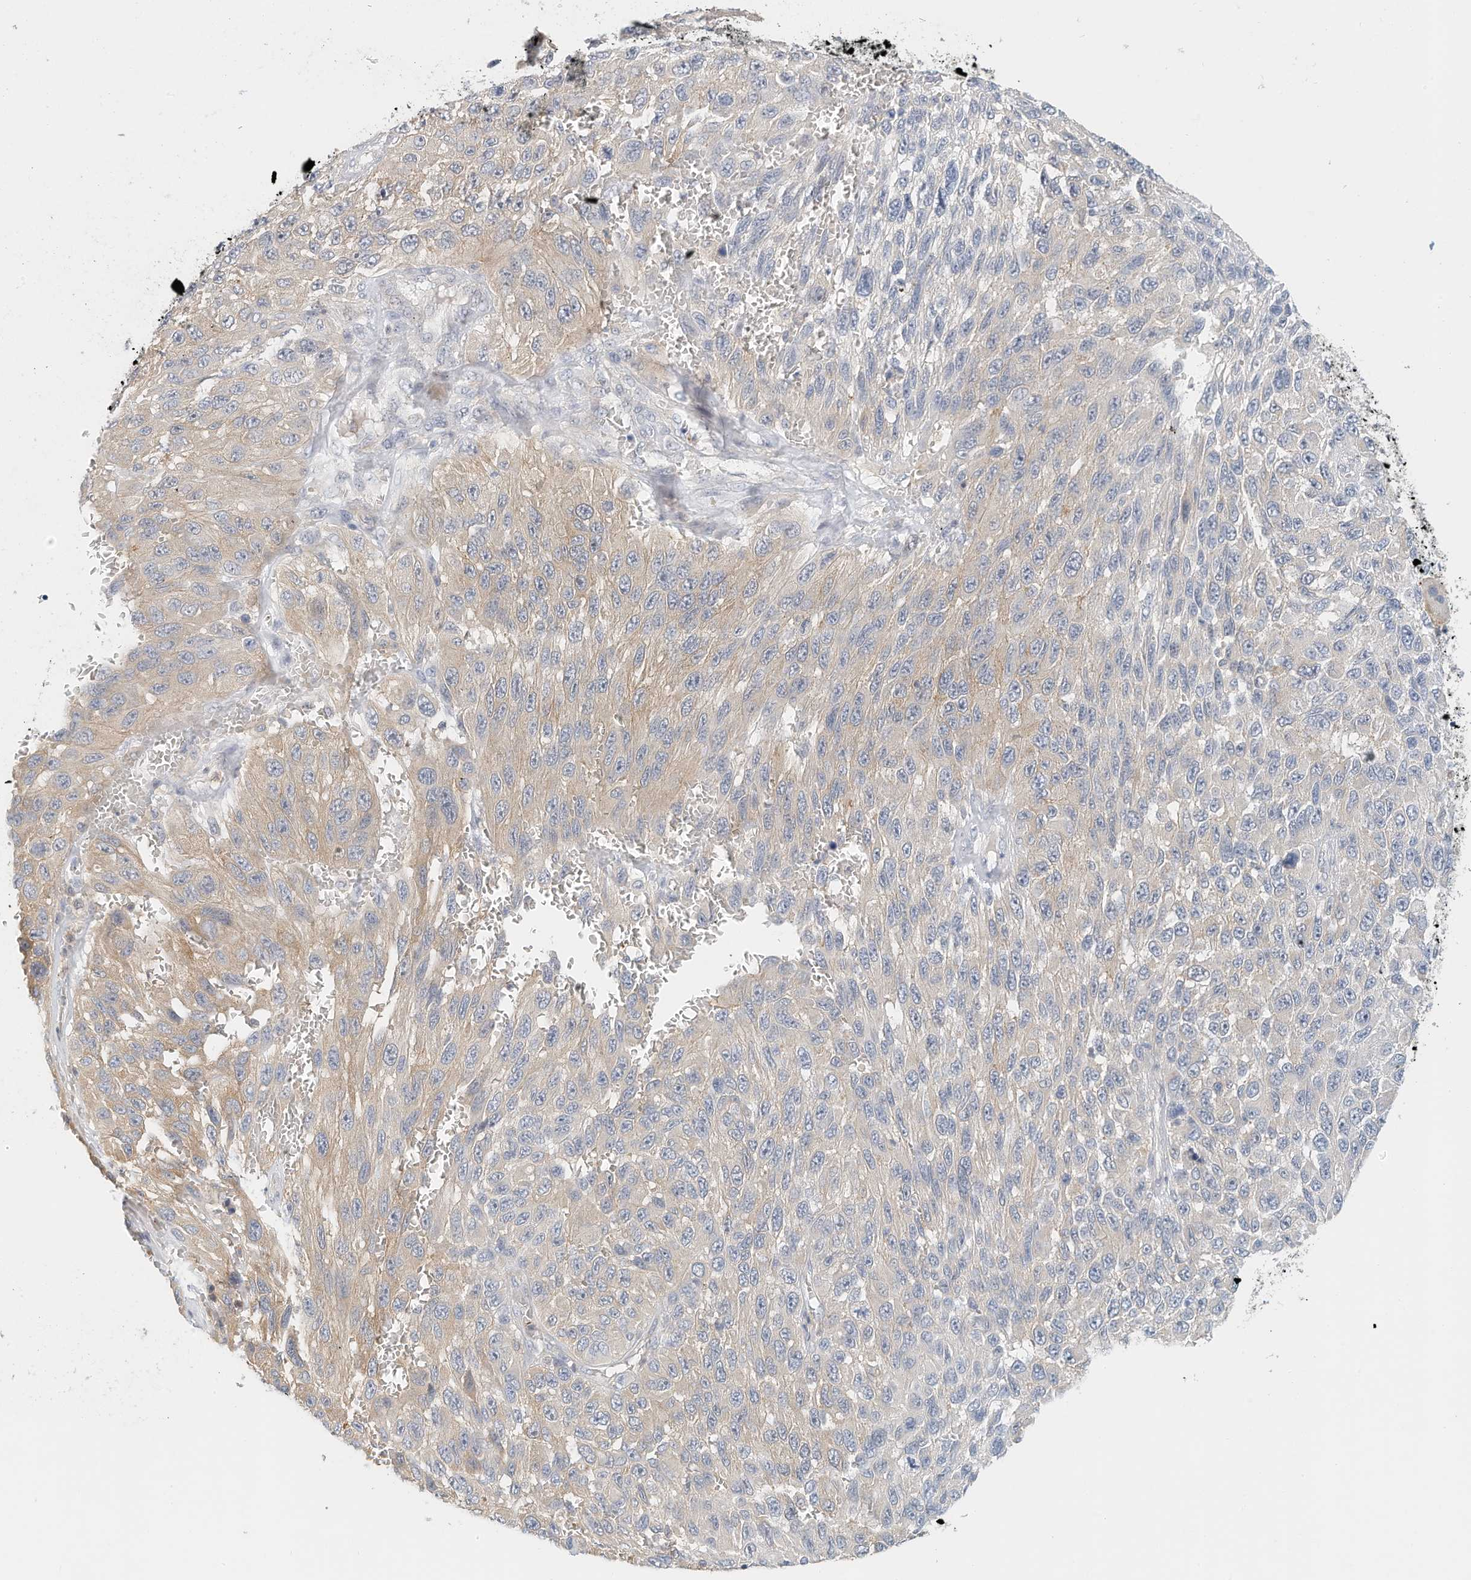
{"staining": {"intensity": "weak", "quantity": "<25%", "location": "cytoplasmic/membranous"}, "tissue": "melanoma", "cell_type": "Tumor cells", "image_type": "cancer", "snomed": [{"axis": "morphology", "description": "Malignant melanoma, NOS"}, {"axis": "topography", "description": "Skin"}], "caption": "Tumor cells show no significant staining in malignant melanoma. (DAB (3,3'-diaminobenzidine) IHC visualized using brightfield microscopy, high magnification).", "gene": "MICAL1", "patient": {"sex": "female", "age": 96}}